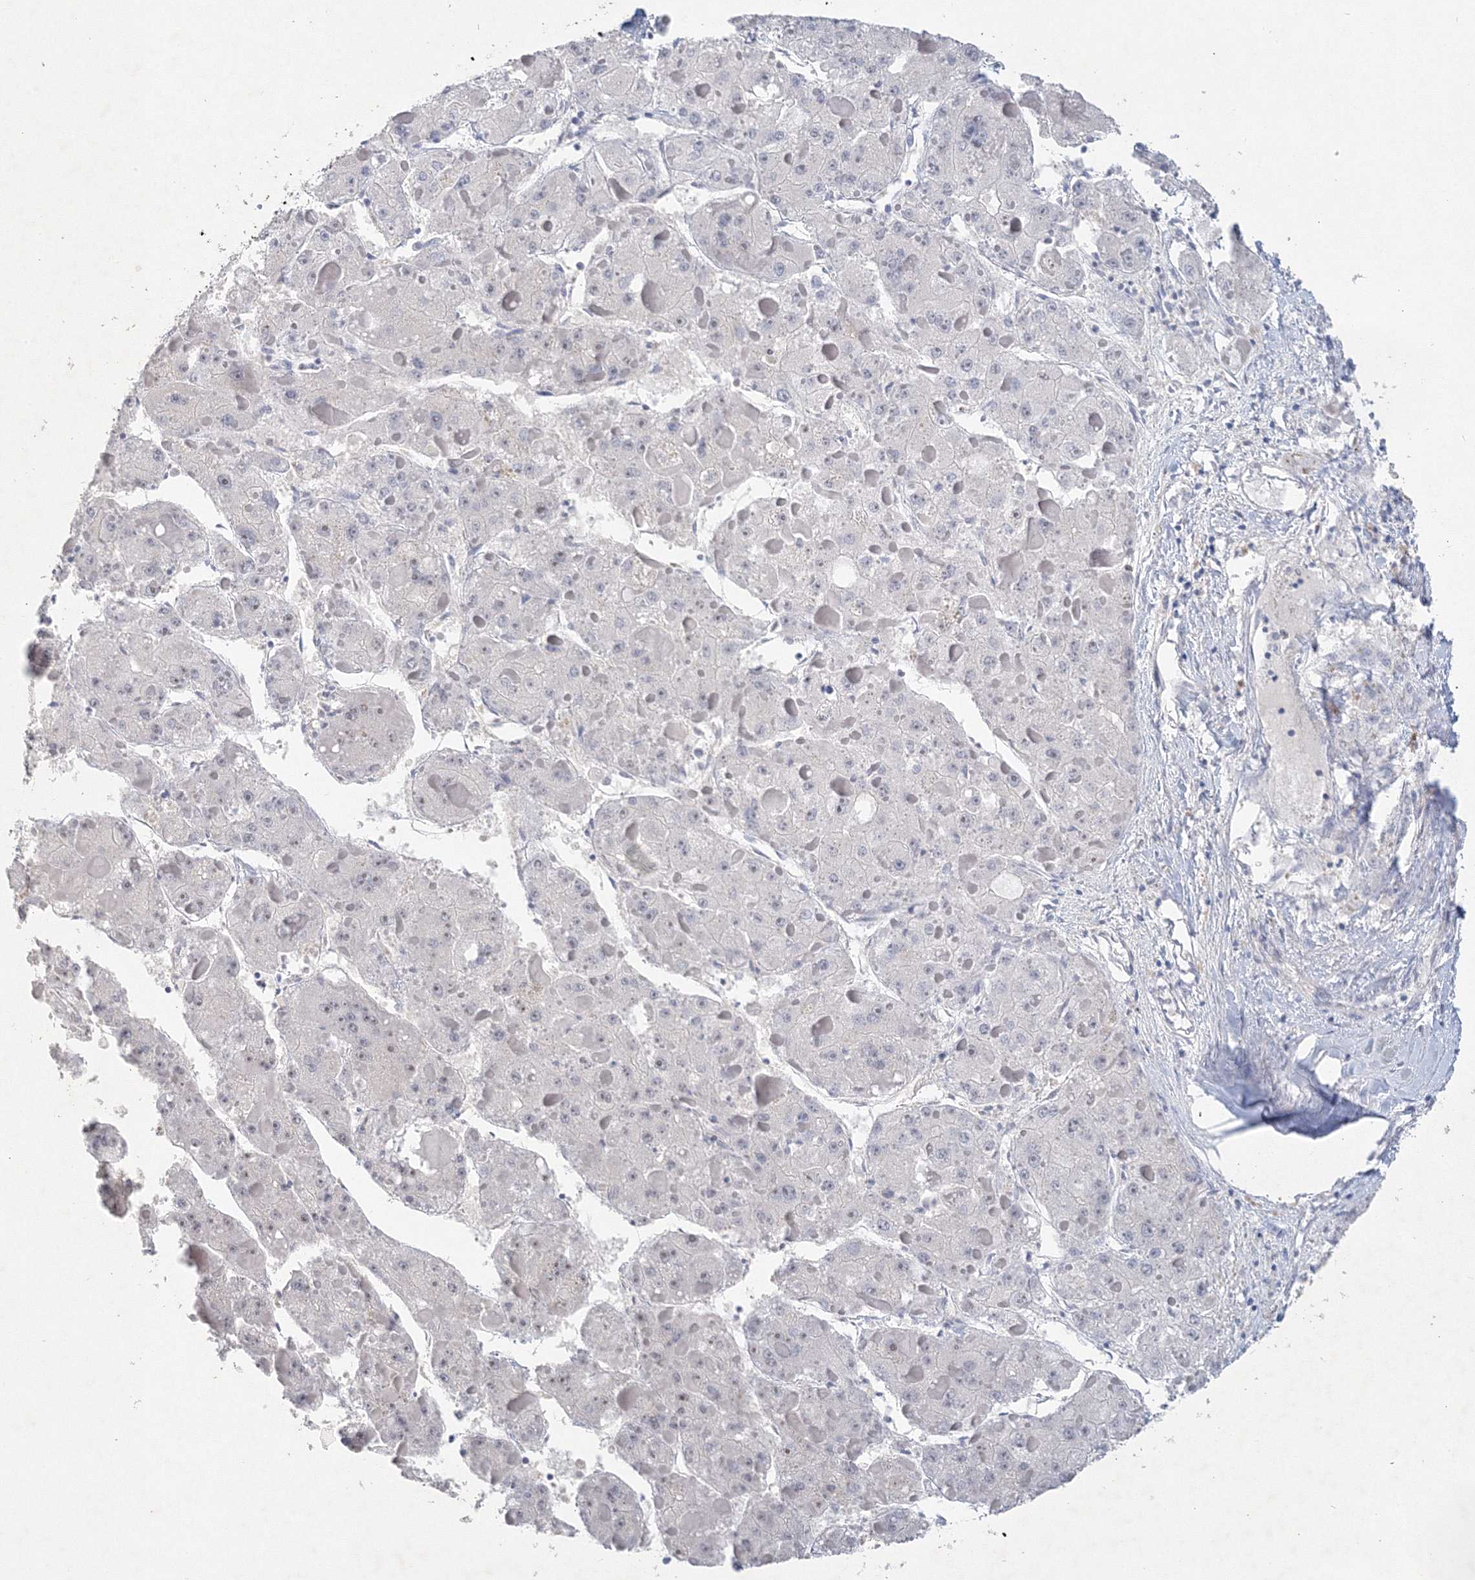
{"staining": {"intensity": "negative", "quantity": "none", "location": "none"}, "tissue": "liver cancer", "cell_type": "Tumor cells", "image_type": "cancer", "snomed": [{"axis": "morphology", "description": "Carcinoma, Hepatocellular, NOS"}, {"axis": "topography", "description": "Liver"}], "caption": "The image shows no significant positivity in tumor cells of liver cancer.", "gene": "OSBPL6", "patient": {"sex": "female", "age": 73}}